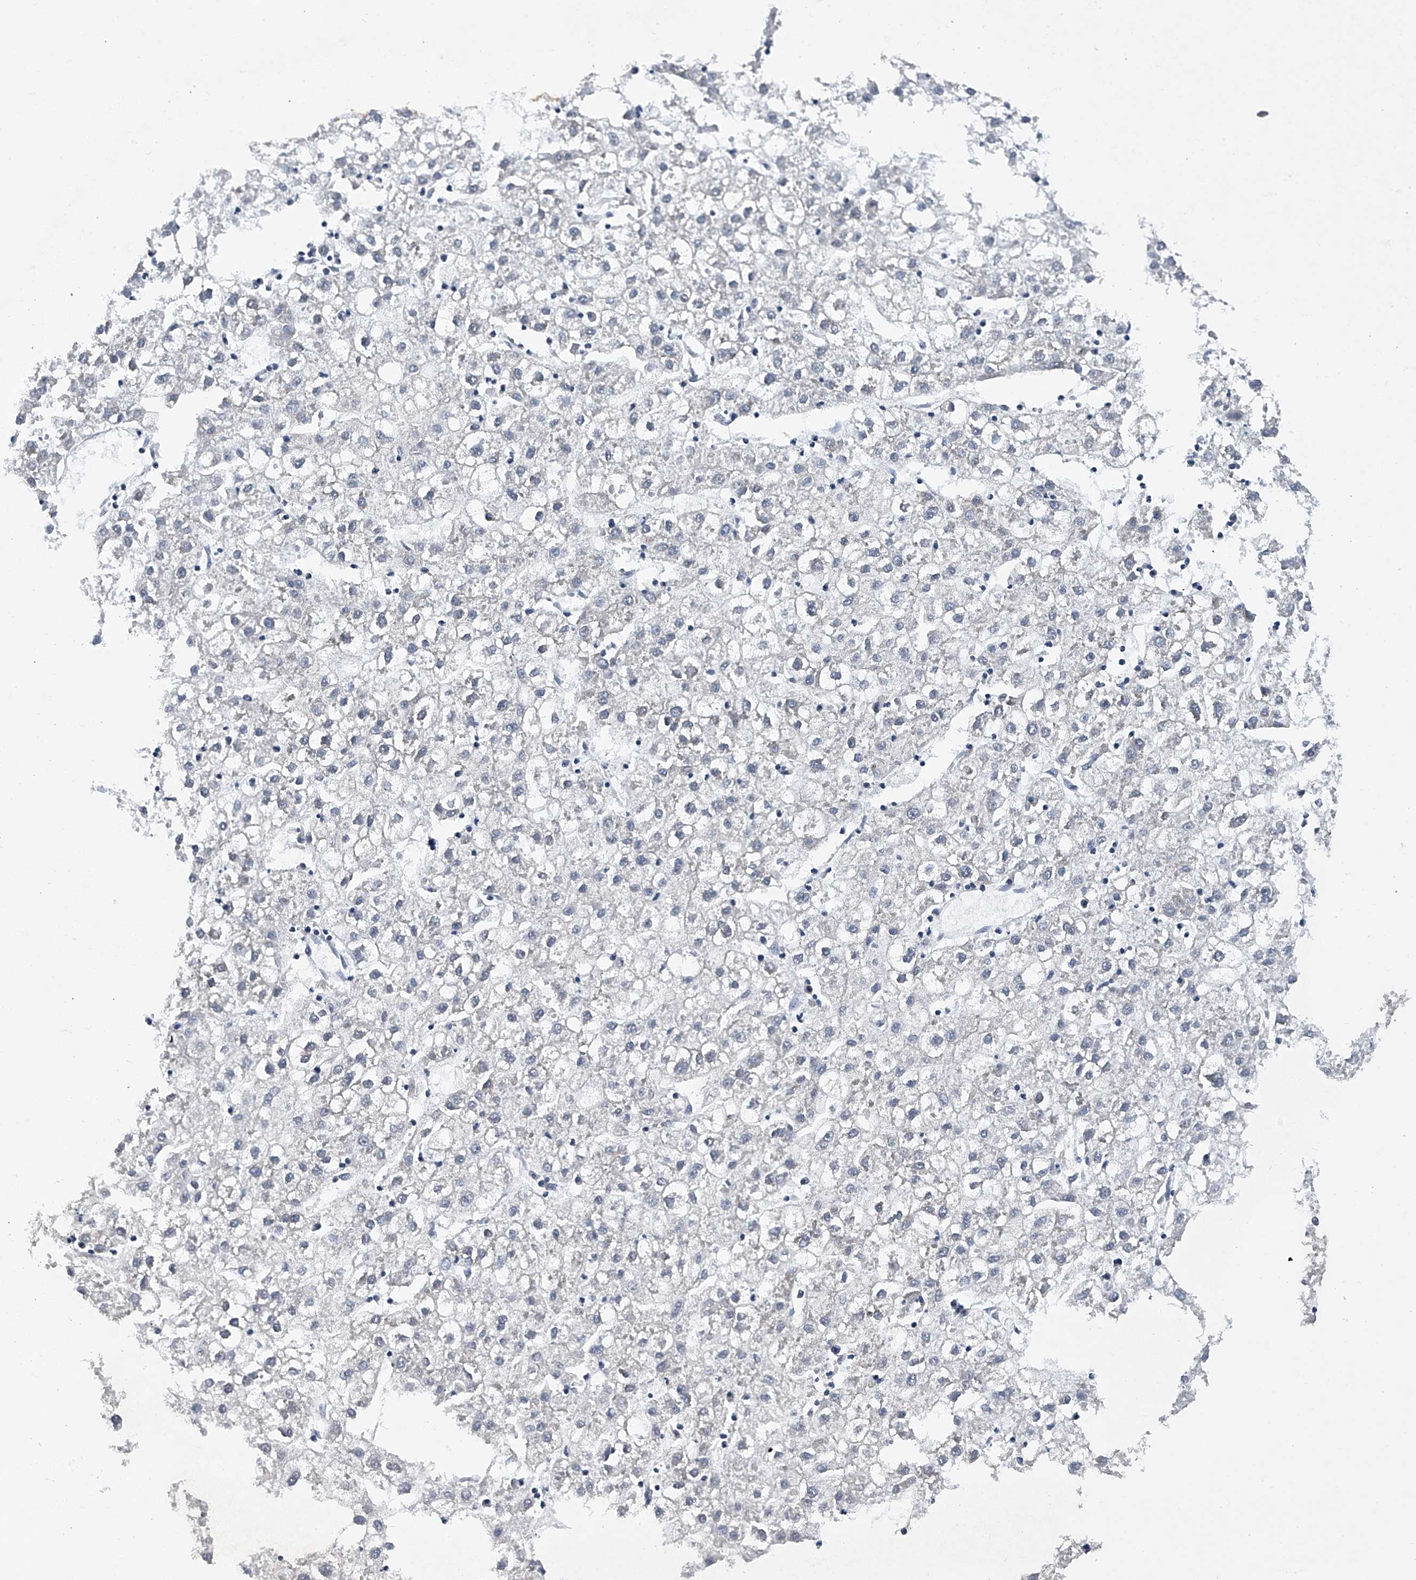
{"staining": {"intensity": "negative", "quantity": "none", "location": "none"}, "tissue": "liver cancer", "cell_type": "Tumor cells", "image_type": "cancer", "snomed": [{"axis": "morphology", "description": "Carcinoma, Hepatocellular, NOS"}, {"axis": "topography", "description": "Liver"}], "caption": "A histopathology image of liver cancer stained for a protein exhibits no brown staining in tumor cells.", "gene": "RNF5", "patient": {"sex": "male", "age": 72}}